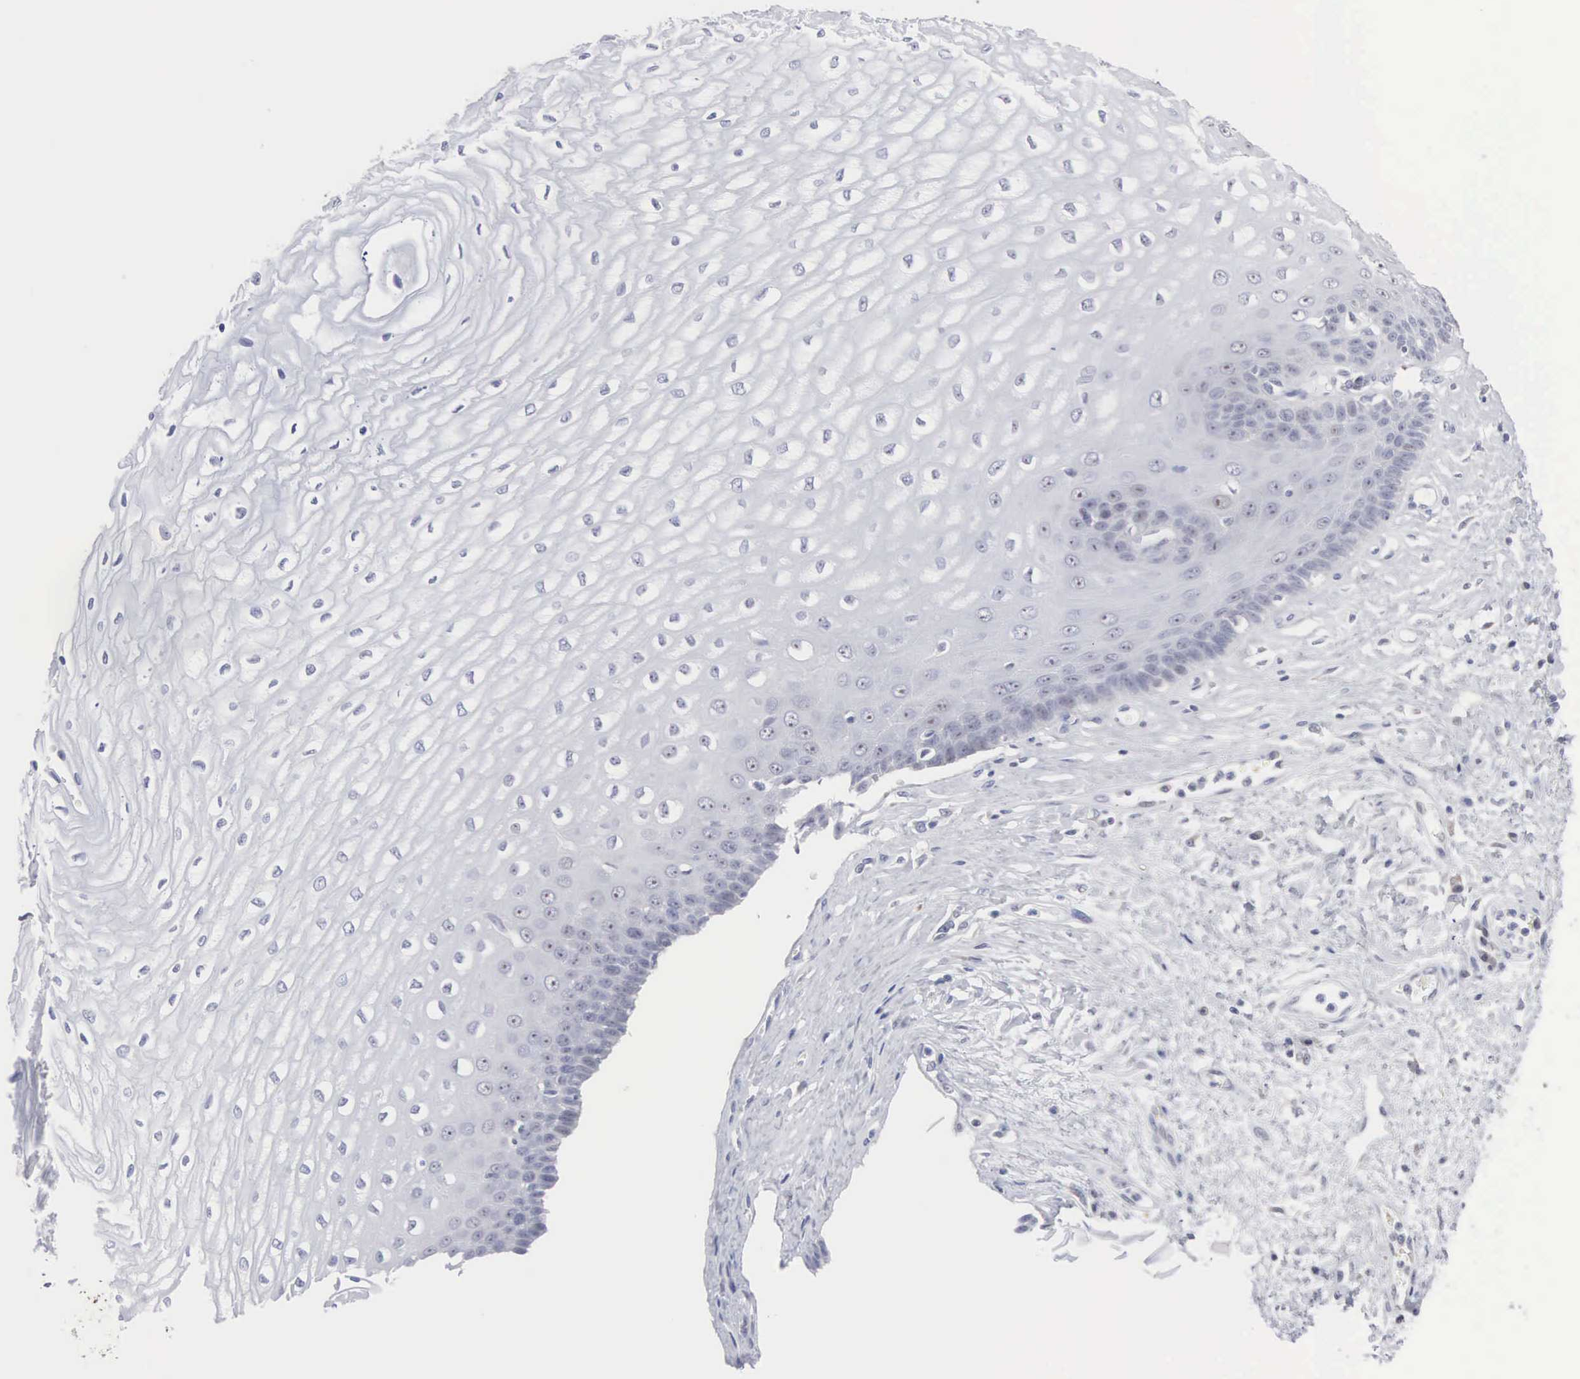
{"staining": {"intensity": "negative", "quantity": "none", "location": "none"}, "tissue": "esophagus", "cell_type": "Squamous epithelial cells", "image_type": "normal", "snomed": [{"axis": "morphology", "description": "Normal tissue, NOS"}, {"axis": "topography", "description": "Esophagus"}], "caption": "Human esophagus stained for a protein using immunohistochemistry exhibits no staining in squamous epithelial cells.", "gene": "ACOT4", "patient": {"sex": "male", "age": 65}}